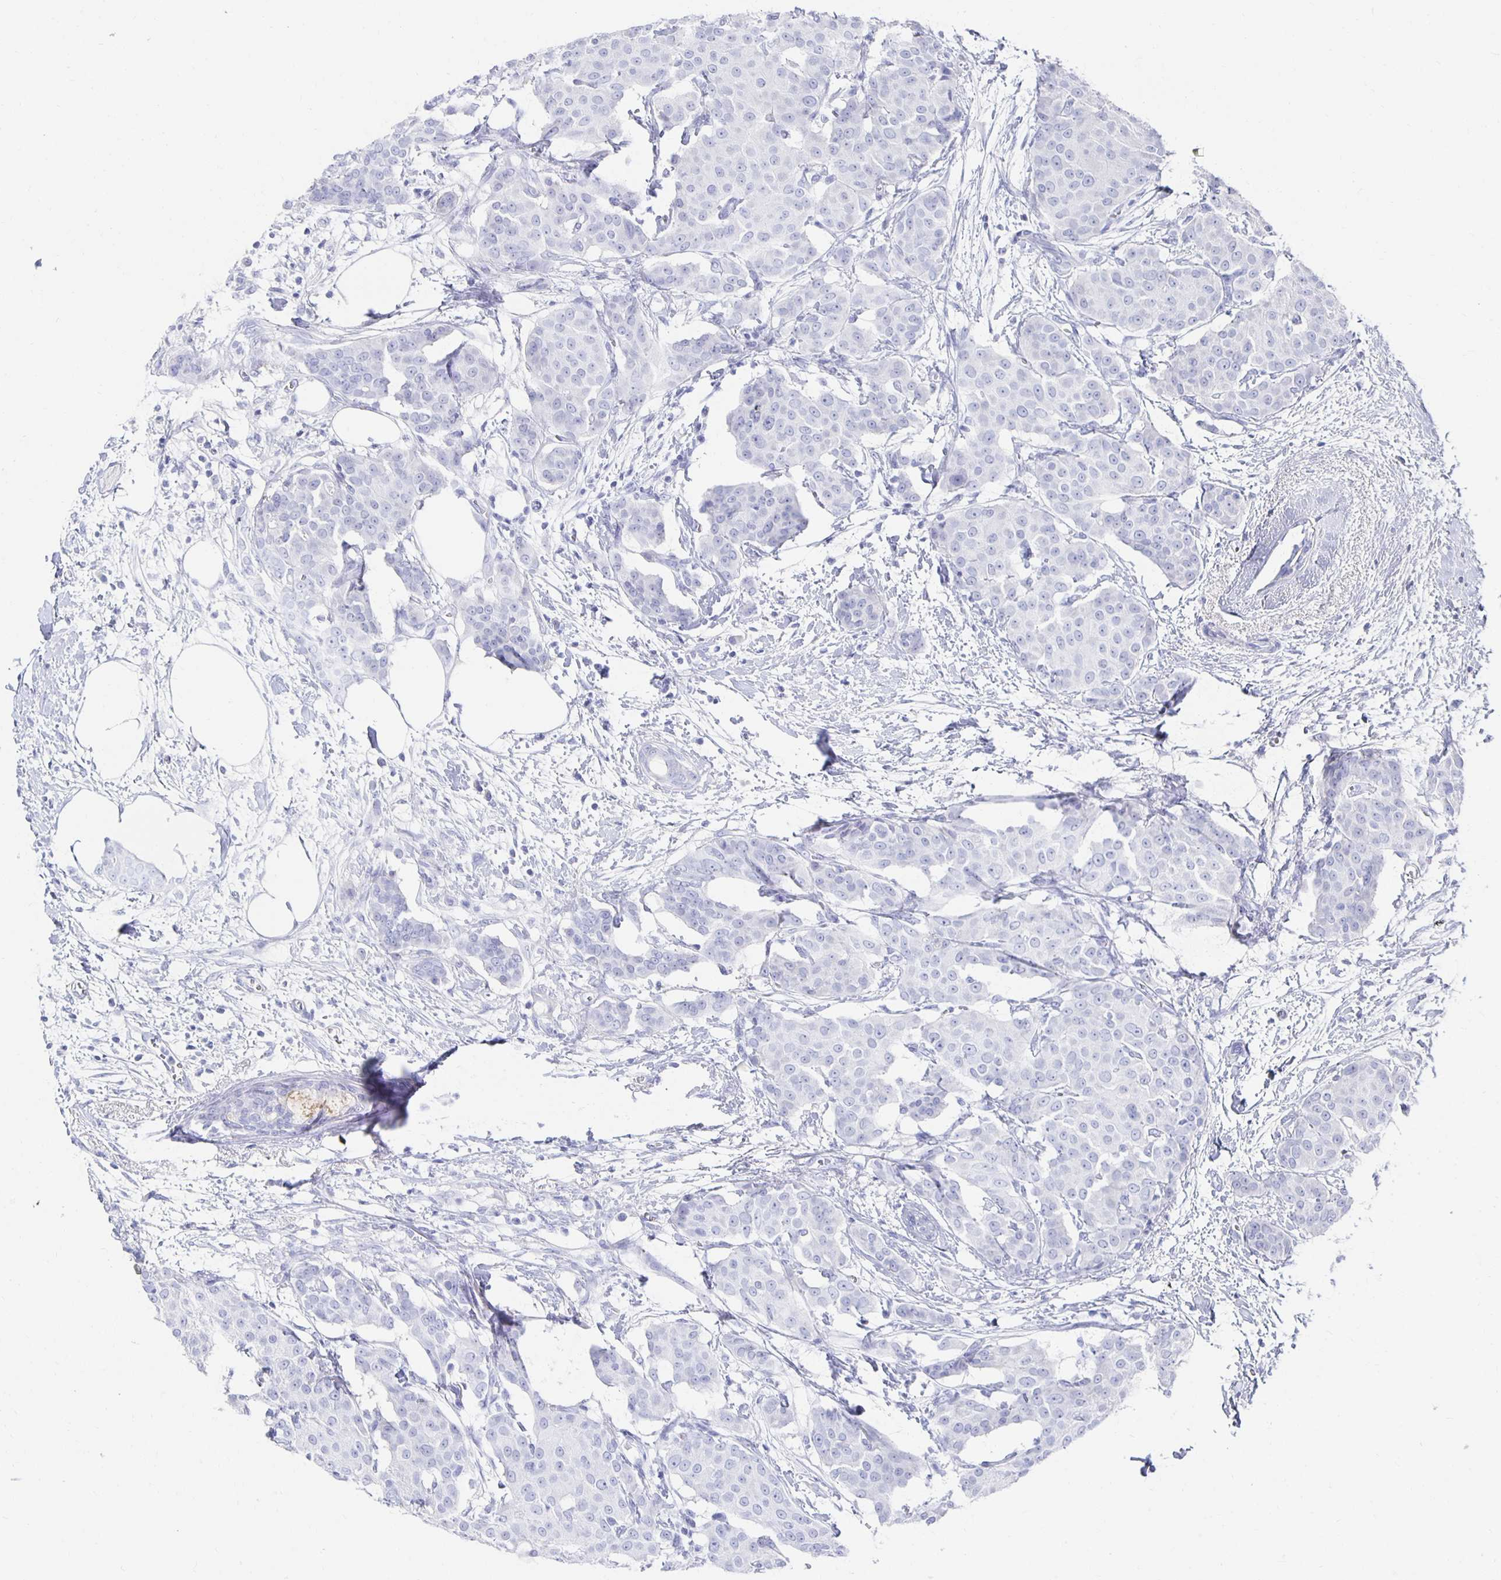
{"staining": {"intensity": "negative", "quantity": "none", "location": "none"}, "tissue": "breast cancer", "cell_type": "Tumor cells", "image_type": "cancer", "snomed": [{"axis": "morphology", "description": "Duct carcinoma"}, {"axis": "topography", "description": "Breast"}], "caption": "Immunohistochemistry (IHC) histopathology image of neoplastic tissue: human breast cancer stained with DAB reveals no significant protein expression in tumor cells.", "gene": "PRDM7", "patient": {"sex": "female", "age": 91}}